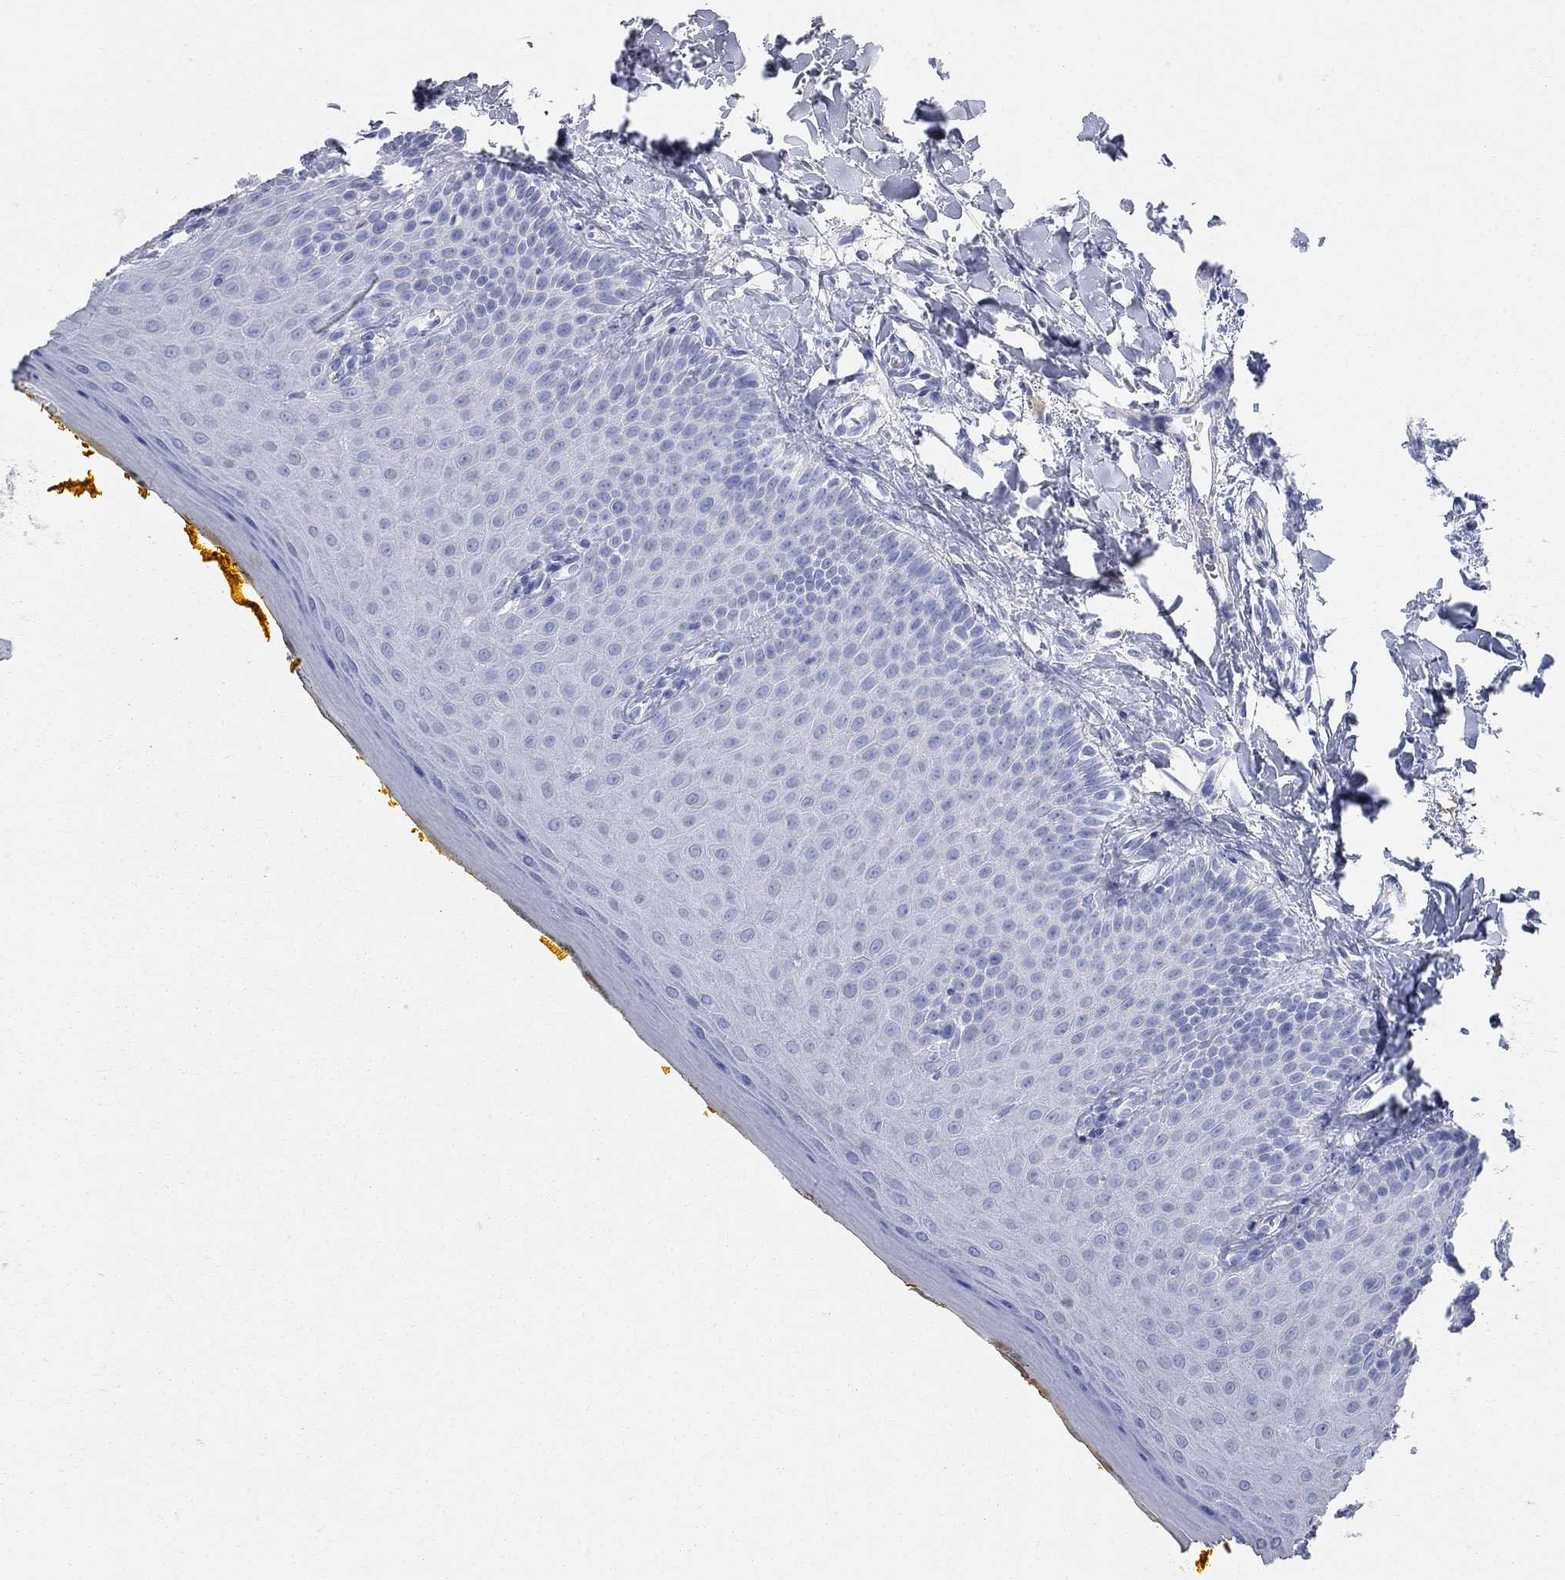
{"staining": {"intensity": "negative", "quantity": "none", "location": "none"}, "tissue": "oral mucosa", "cell_type": "Squamous epithelial cells", "image_type": "normal", "snomed": [{"axis": "morphology", "description": "Normal tissue, NOS"}, {"axis": "topography", "description": "Oral tissue"}], "caption": "This is an immunohistochemistry (IHC) histopathology image of normal human oral mucosa. There is no expression in squamous epithelial cells.", "gene": "AOX1", "patient": {"sex": "female", "age": 43}}